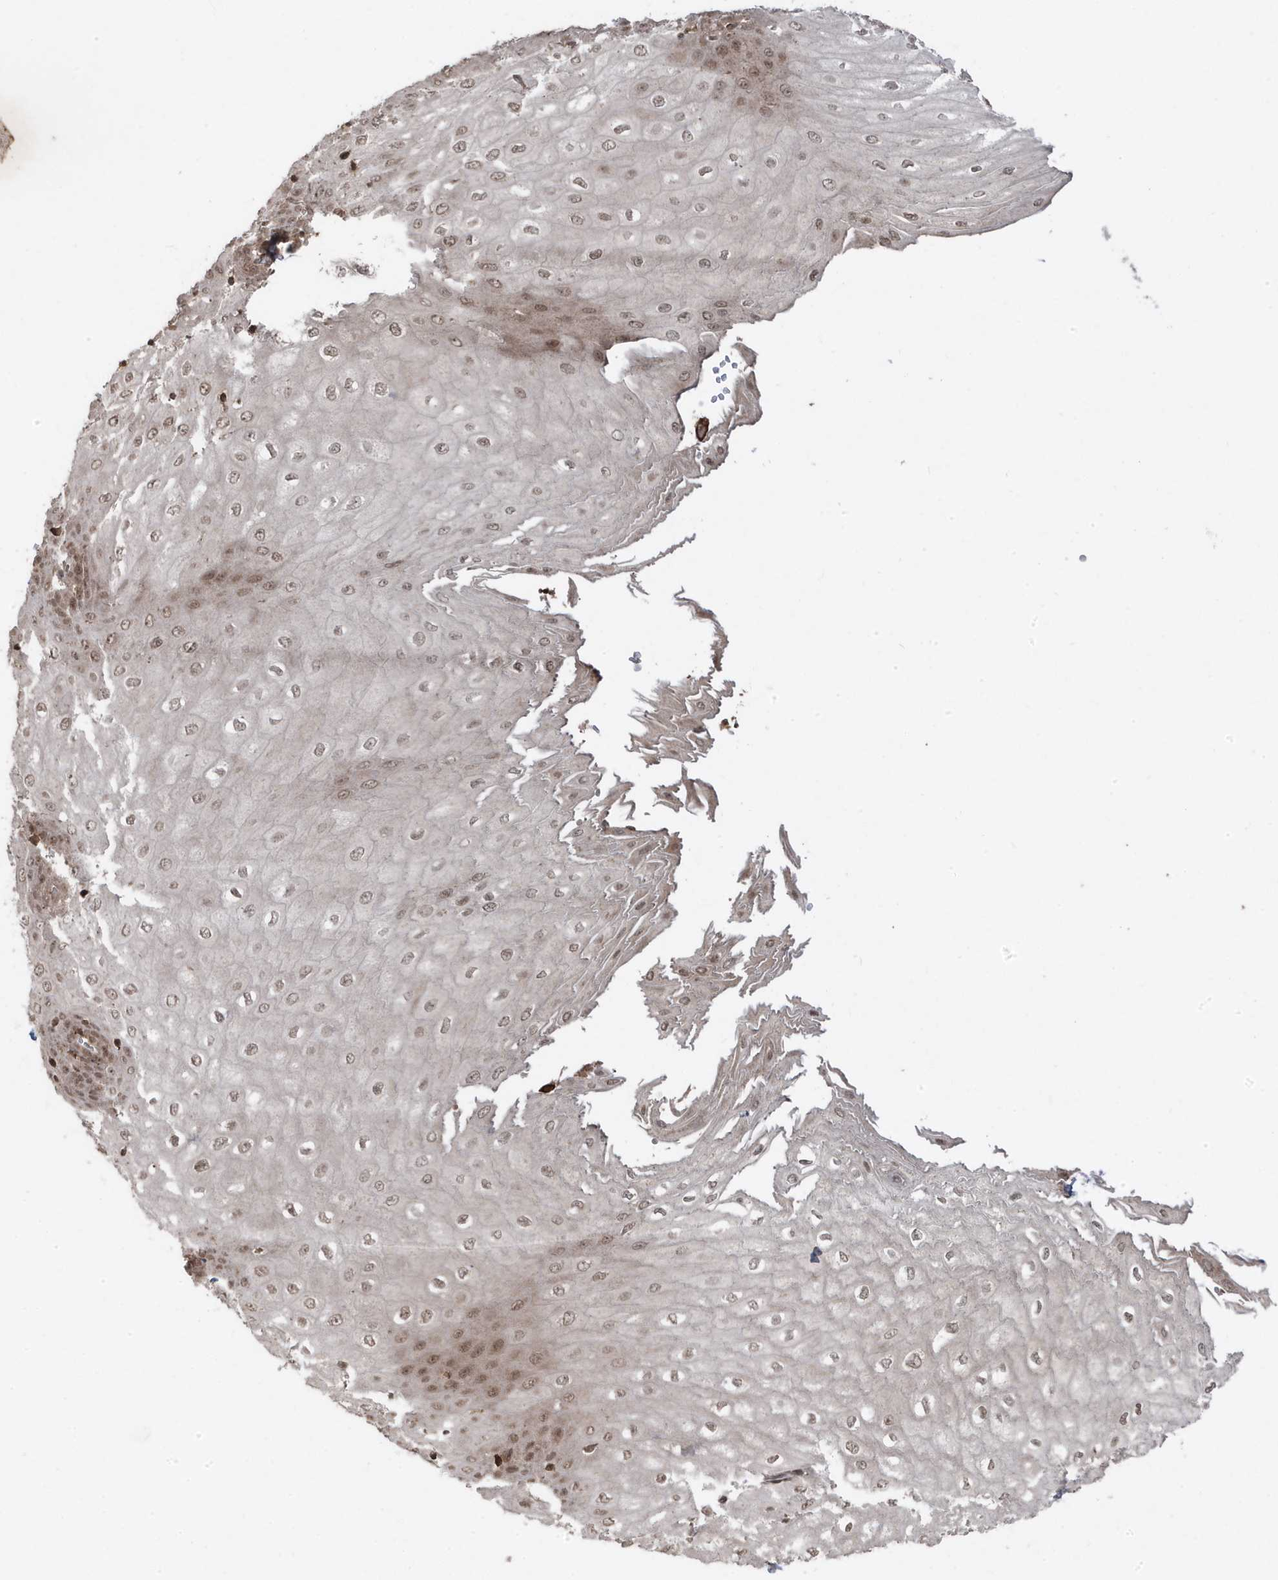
{"staining": {"intensity": "moderate", "quantity": "25%-75%", "location": "cytoplasmic/membranous,nuclear"}, "tissue": "esophagus", "cell_type": "Squamous epithelial cells", "image_type": "normal", "snomed": [{"axis": "morphology", "description": "Normal tissue, NOS"}, {"axis": "topography", "description": "Esophagus"}], "caption": "Squamous epithelial cells show moderate cytoplasmic/membranous,nuclear staining in approximately 25%-75% of cells in benign esophagus. The staining is performed using DAB (3,3'-diaminobenzidine) brown chromogen to label protein expression. The nuclei are counter-stained blue using hematoxylin.", "gene": "ASAP1", "patient": {"sex": "male", "age": 60}}